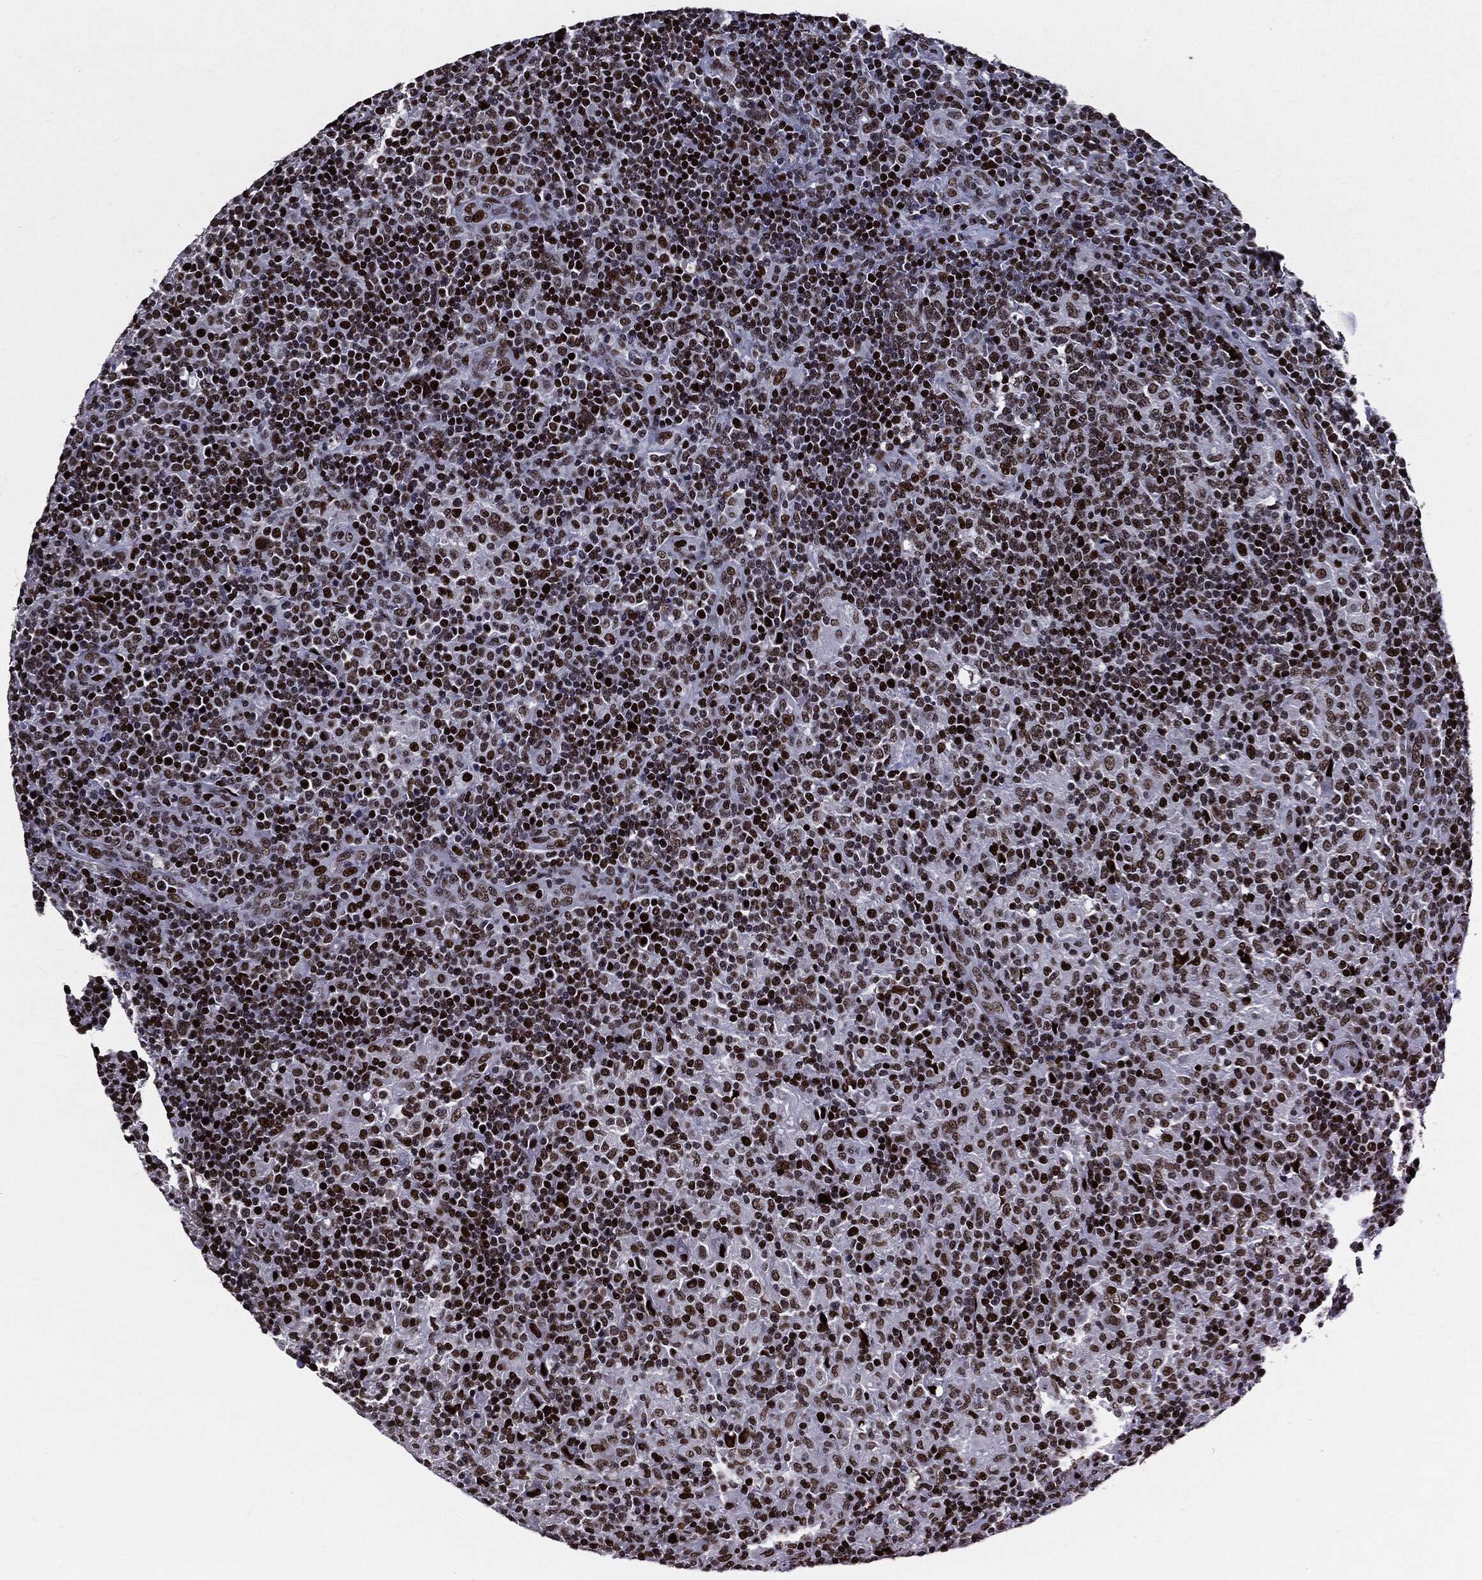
{"staining": {"intensity": "moderate", "quantity": ">75%", "location": "nuclear"}, "tissue": "lymphoma", "cell_type": "Tumor cells", "image_type": "cancer", "snomed": [{"axis": "morphology", "description": "Hodgkin's disease, NOS"}, {"axis": "topography", "description": "Lymph node"}], "caption": "This photomicrograph exhibits immunohistochemistry (IHC) staining of Hodgkin's disease, with medium moderate nuclear staining in about >75% of tumor cells.", "gene": "ZFP91", "patient": {"sex": "male", "age": 70}}